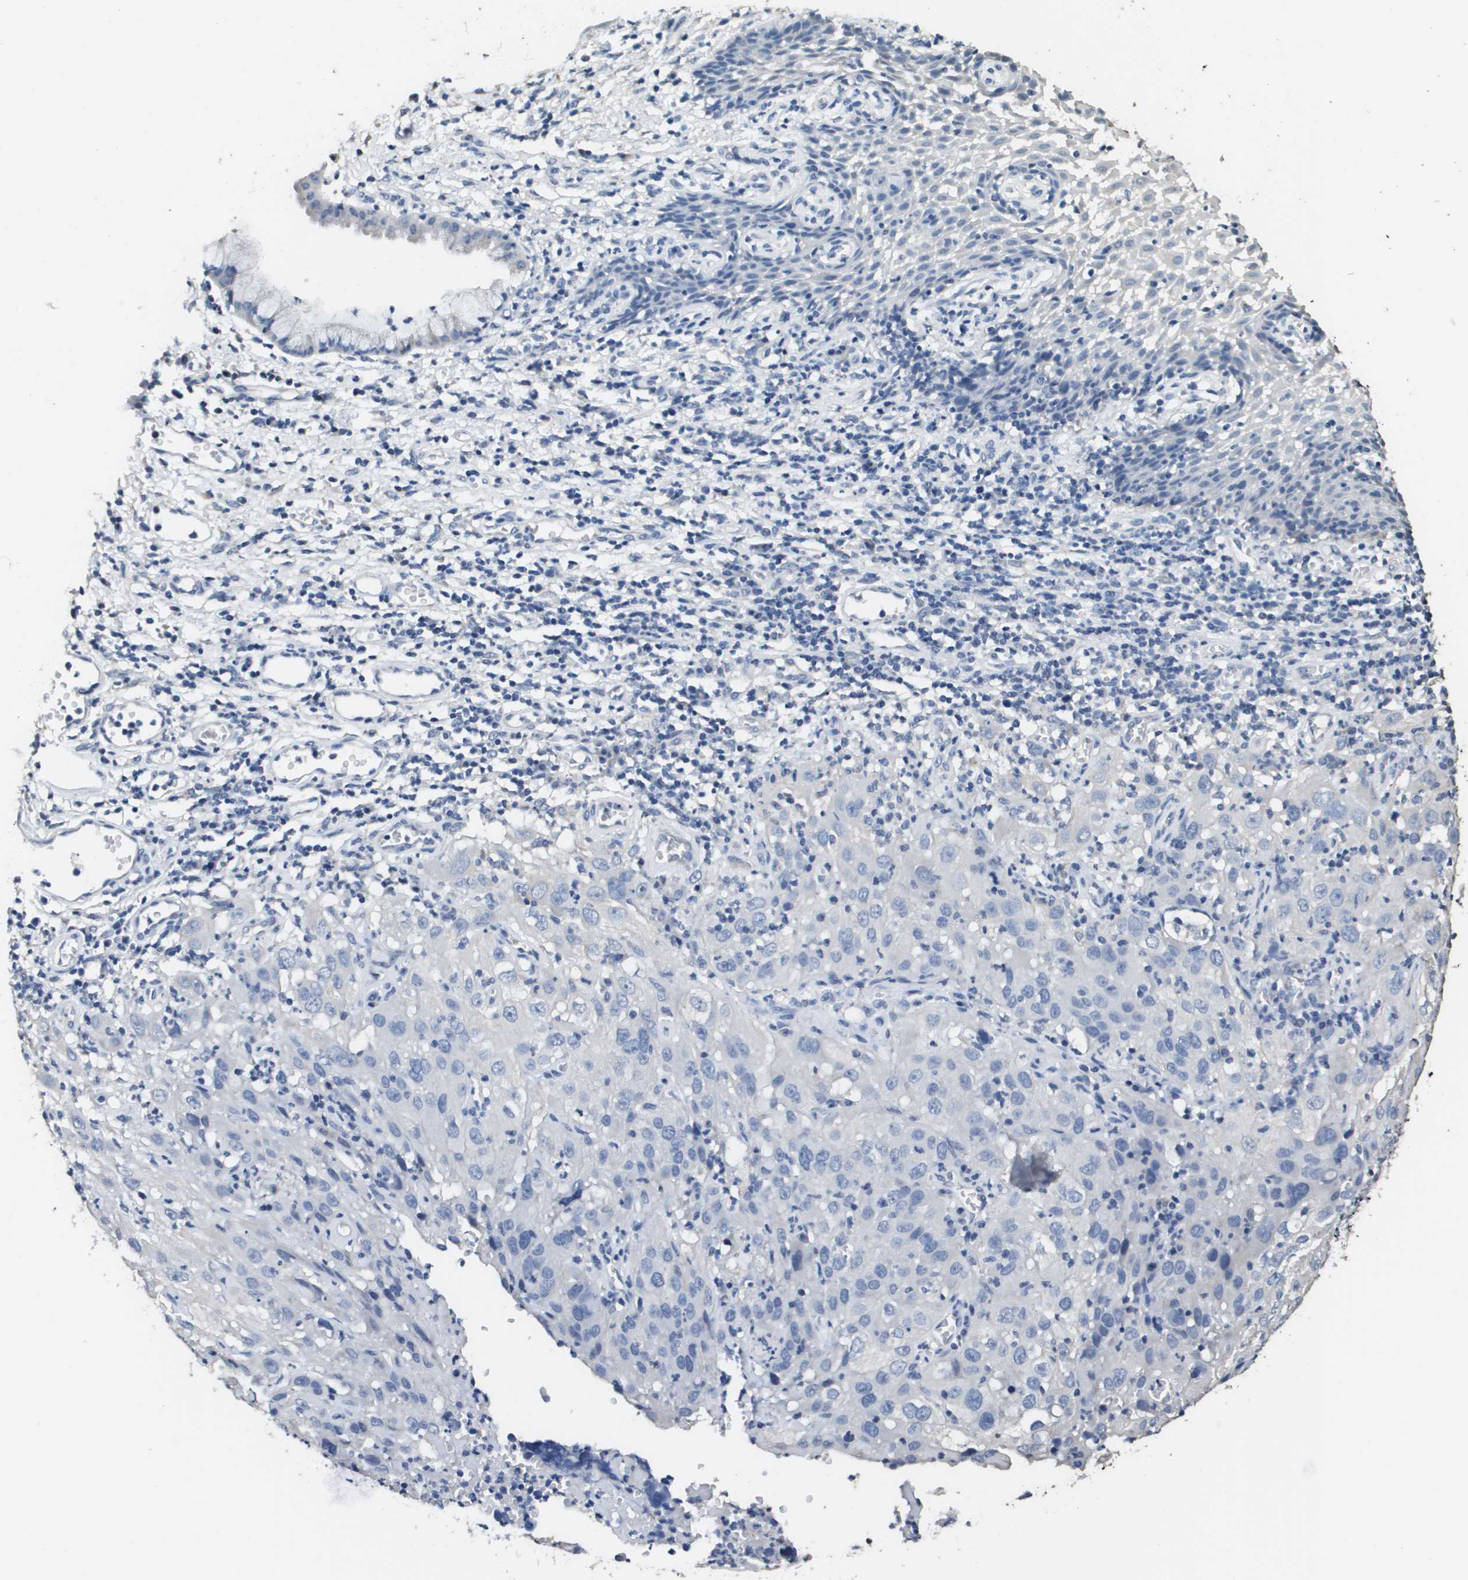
{"staining": {"intensity": "negative", "quantity": "none", "location": "none"}, "tissue": "cervical cancer", "cell_type": "Tumor cells", "image_type": "cancer", "snomed": [{"axis": "morphology", "description": "Squamous cell carcinoma, NOS"}, {"axis": "topography", "description": "Cervix"}], "caption": "Cervical cancer stained for a protein using immunohistochemistry (IHC) demonstrates no staining tumor cells.", "gene": "MT3", "patient": {"sex": "female", "age": 32}}